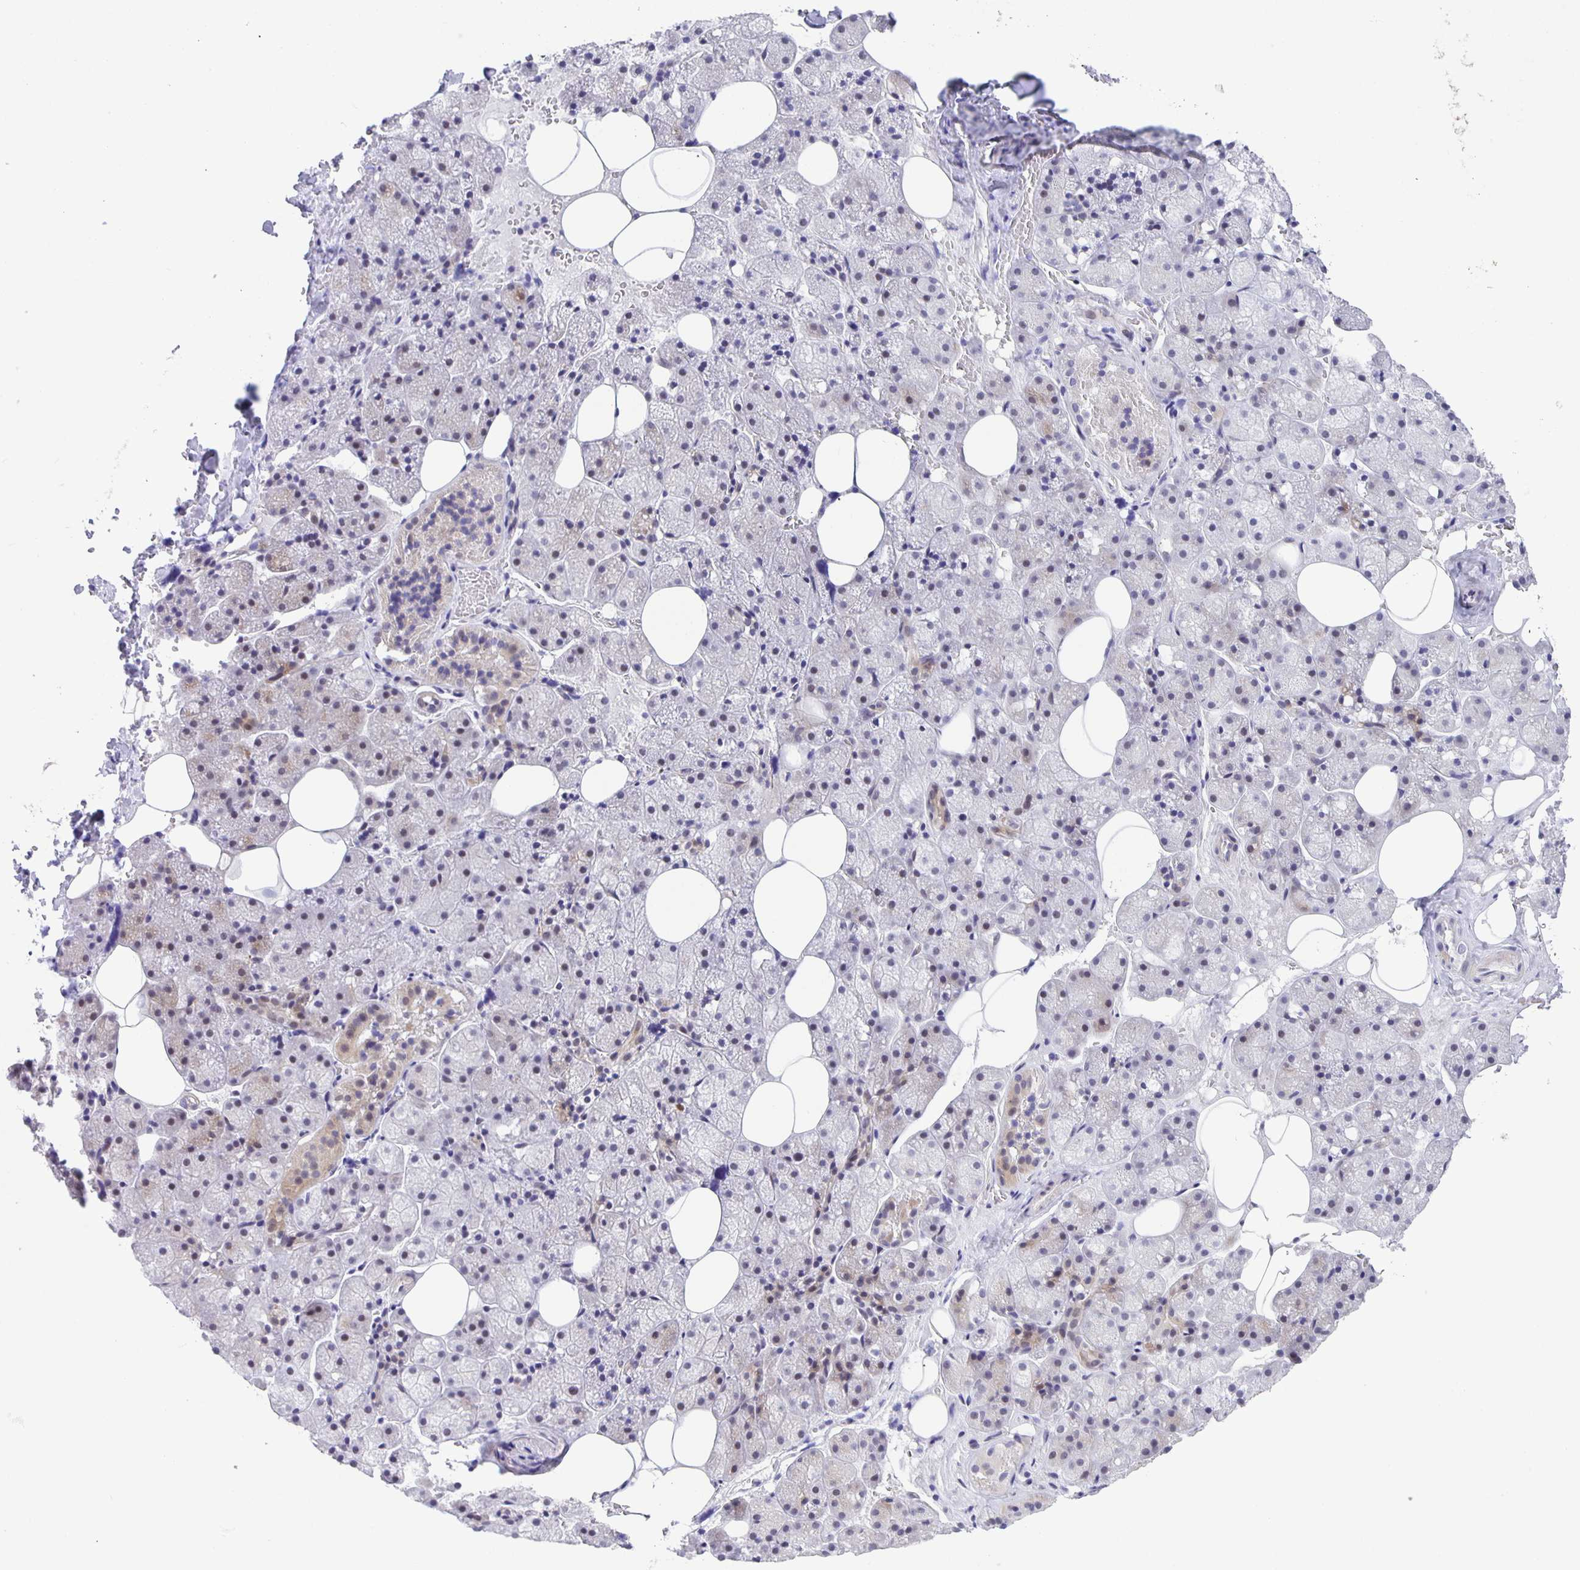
{"staining": {"intensity": "weak", "quantity": "<25%", "location": "cytoplasmic/membranous"}, "tissue": "salivary gland", "cell_type": "Glandular cells", "image_type": "normal", "snomed": [{"axis": "morphology", "description": "Normal tissue, NOS"}, {"axis": "topography", "description": "Salivary gland"}, {"axis": "topography", "description": "Peripheral nerve tissue"}], "caption": "This micrograph is of normal salivary gland stained with IHC to label a protein in brown with the nuclei are counter-stained blue. There is no expression in glandular cells.", "gene": "PHRF1", "patient": {"sex": "male", "age": 38}}